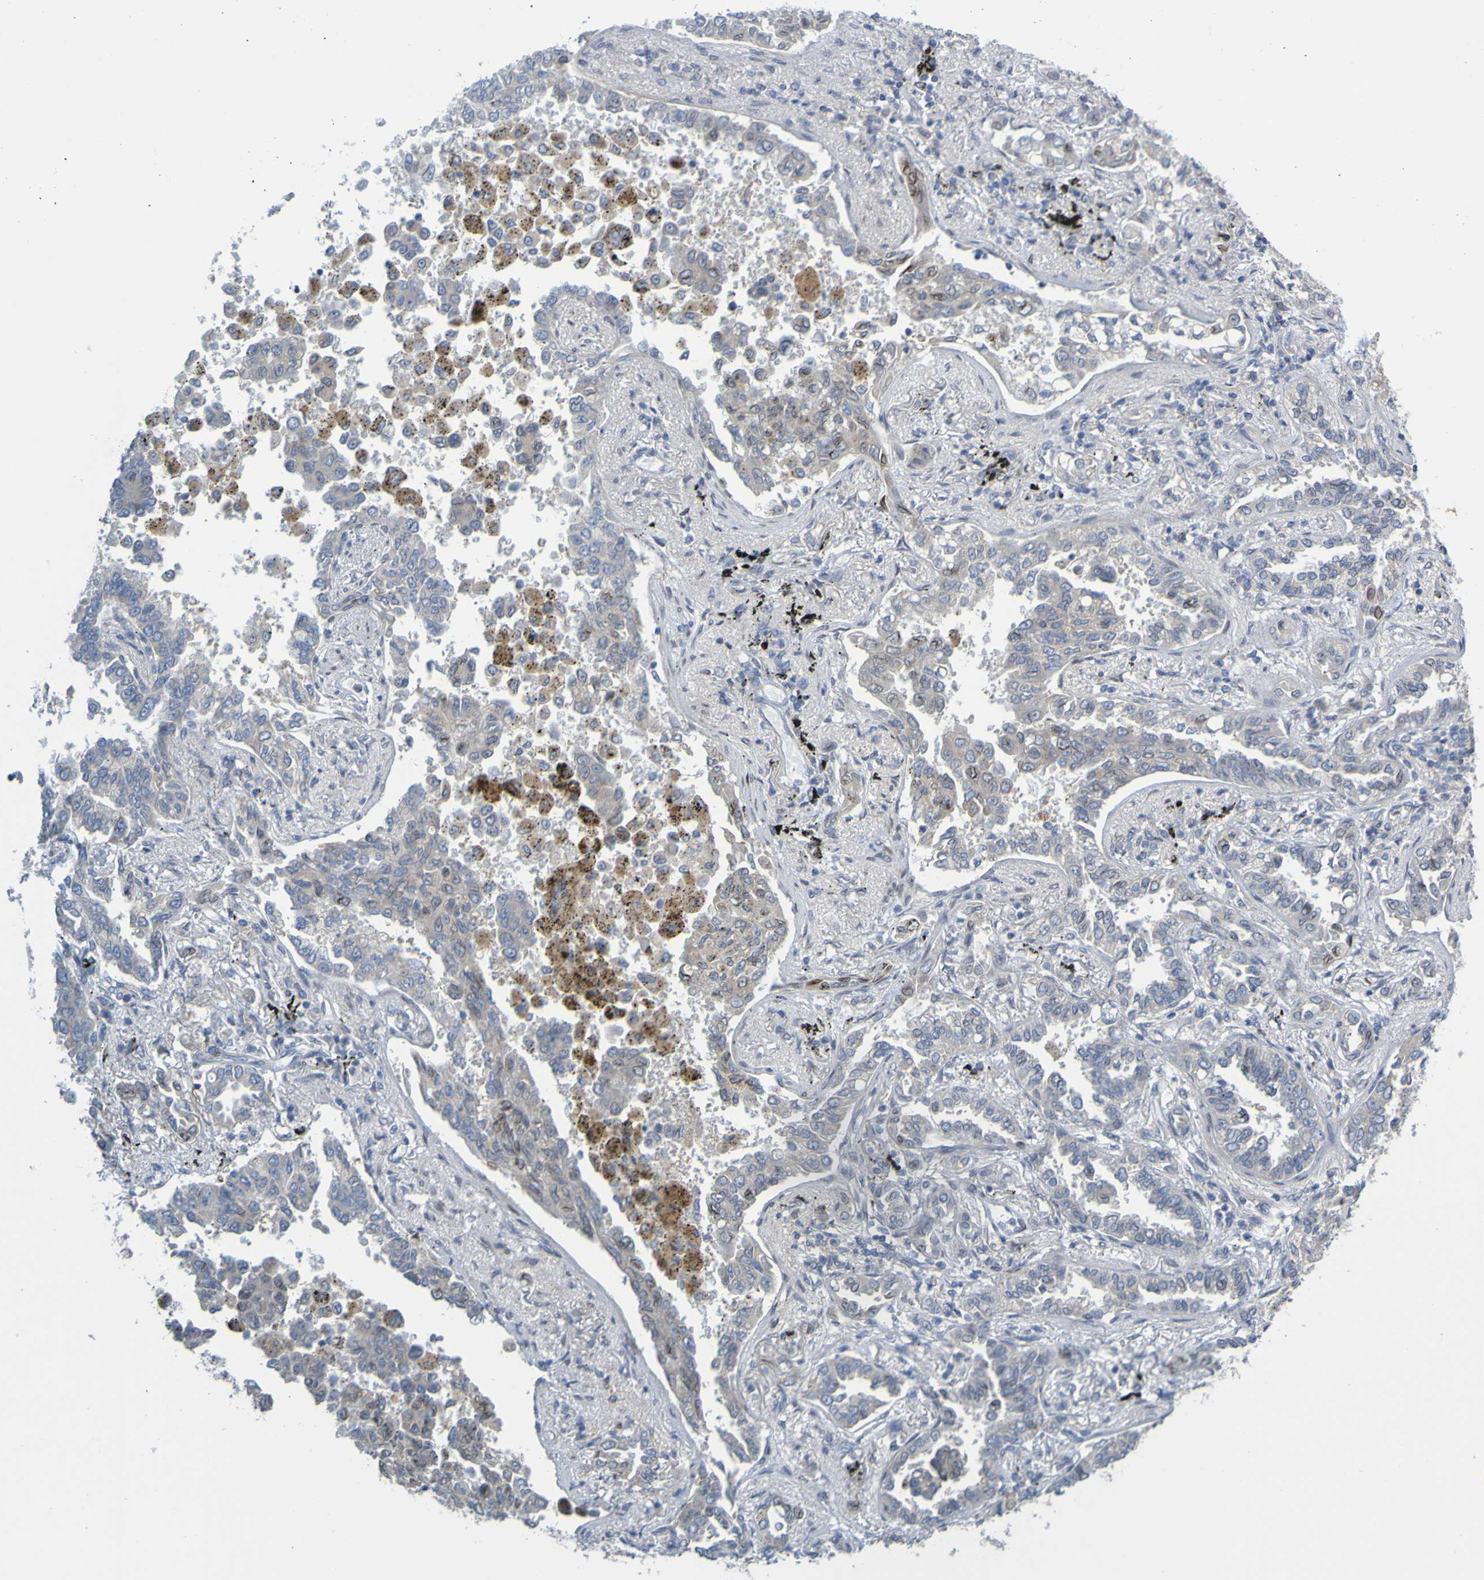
{"staining": {"intensity": "weak", "quantity": "<25%", "location": "cytoplasmic/membranous"}, "tissue": "lung cancer", "cell_type": "Tumor cells", "image_type": "cancer", "snomed": [{"axis": "morphology", "description": "Normal tissue, NOS"}, {"axis": "morphology", "description": "Adenocarcinoma, NOS"}, {"axis": "topography", "description": "Lung"}], "caption": "This micrograph is of adenocarcinoma (lung) stained with immunohistochemistry (IHC) to label a protein in brown with the nuclei are counter-stained blue. There is no expression in tumor cells. (DAB IHC, high magnification).", "gene": "MAG", "patient": {"sex": "male", "age": 59}}